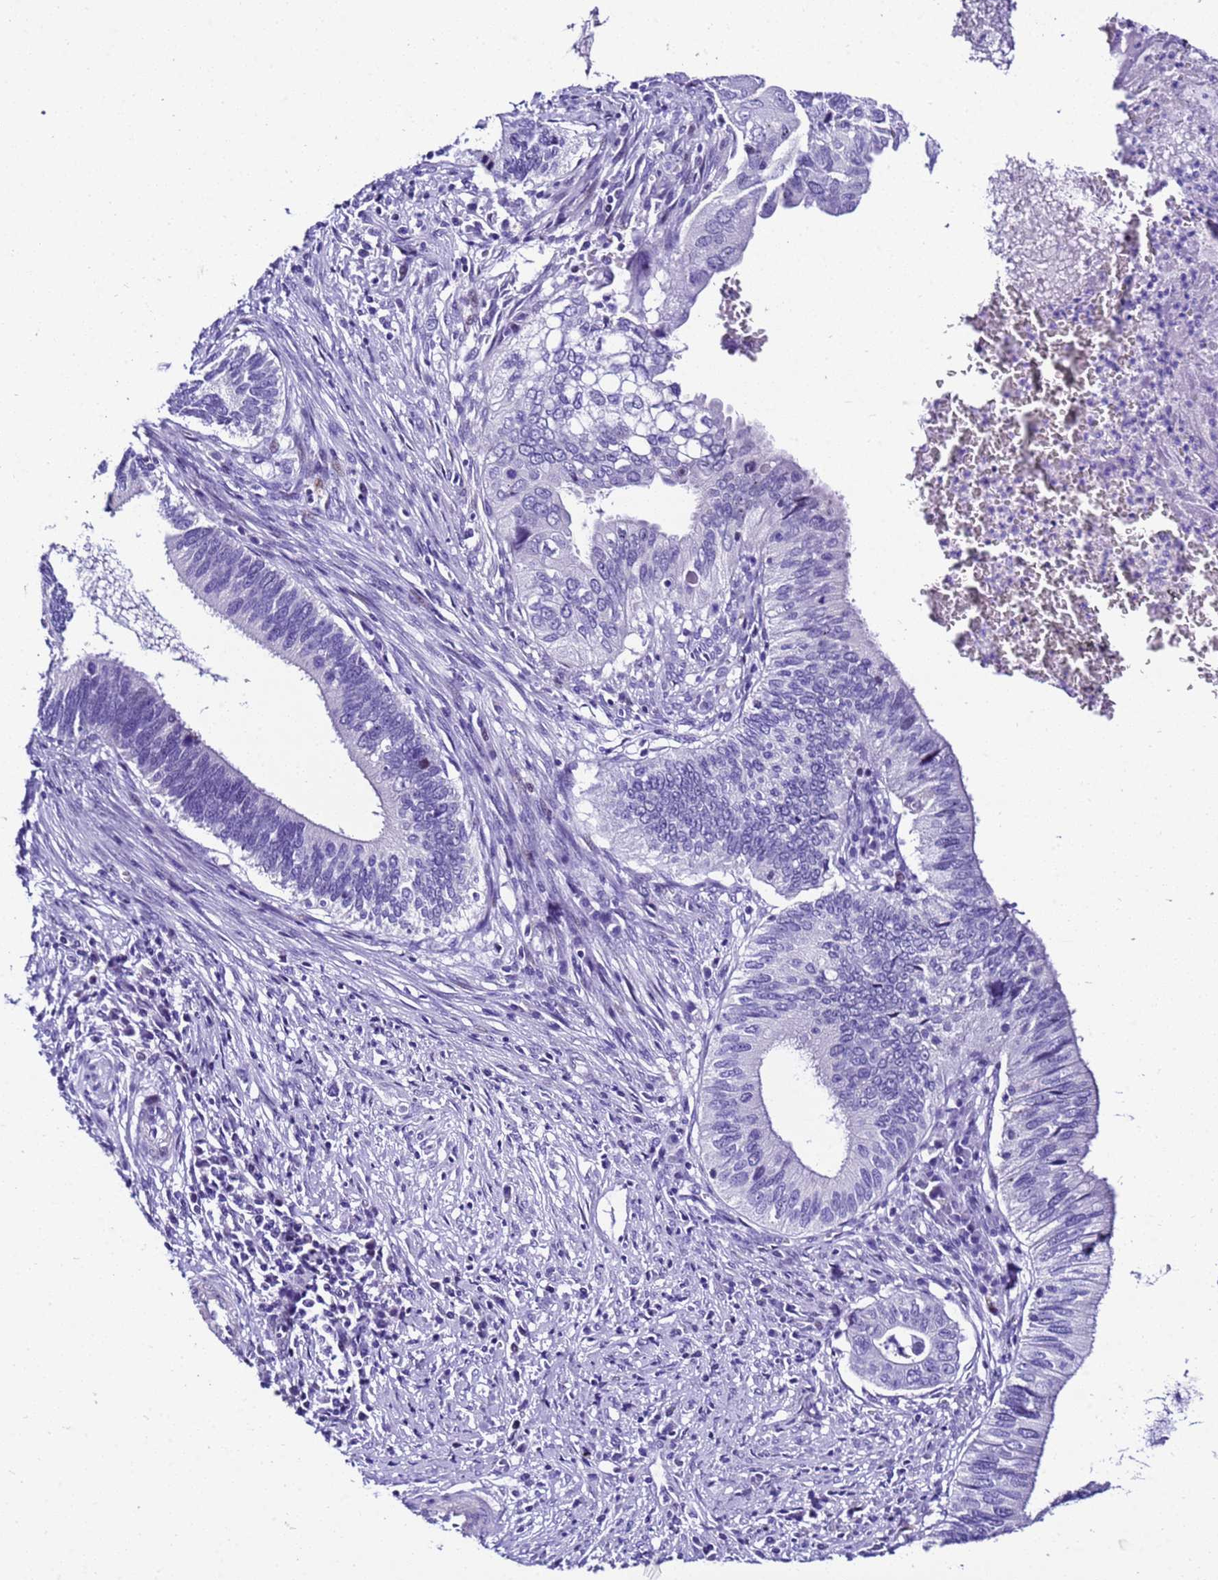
{"staining": {"intensity": "negative", "quantity": "none", "location": "none"}, "tissue": "cervical cancer", "cell_type": "Tumor cells", "image_type": "cancer", "snomed": [{"axis": "morphology", "description": "Adenocarcinoma, NOS"}, {"axis": "topography", "description": "Cervix"}], "caption": "Adenocarcinoma (cervical) was stained to show a protein in brown. There is no significant expression in tumor cells.", "gene": "ZNF417", "patient": {"sex": "female", "age": 42}}